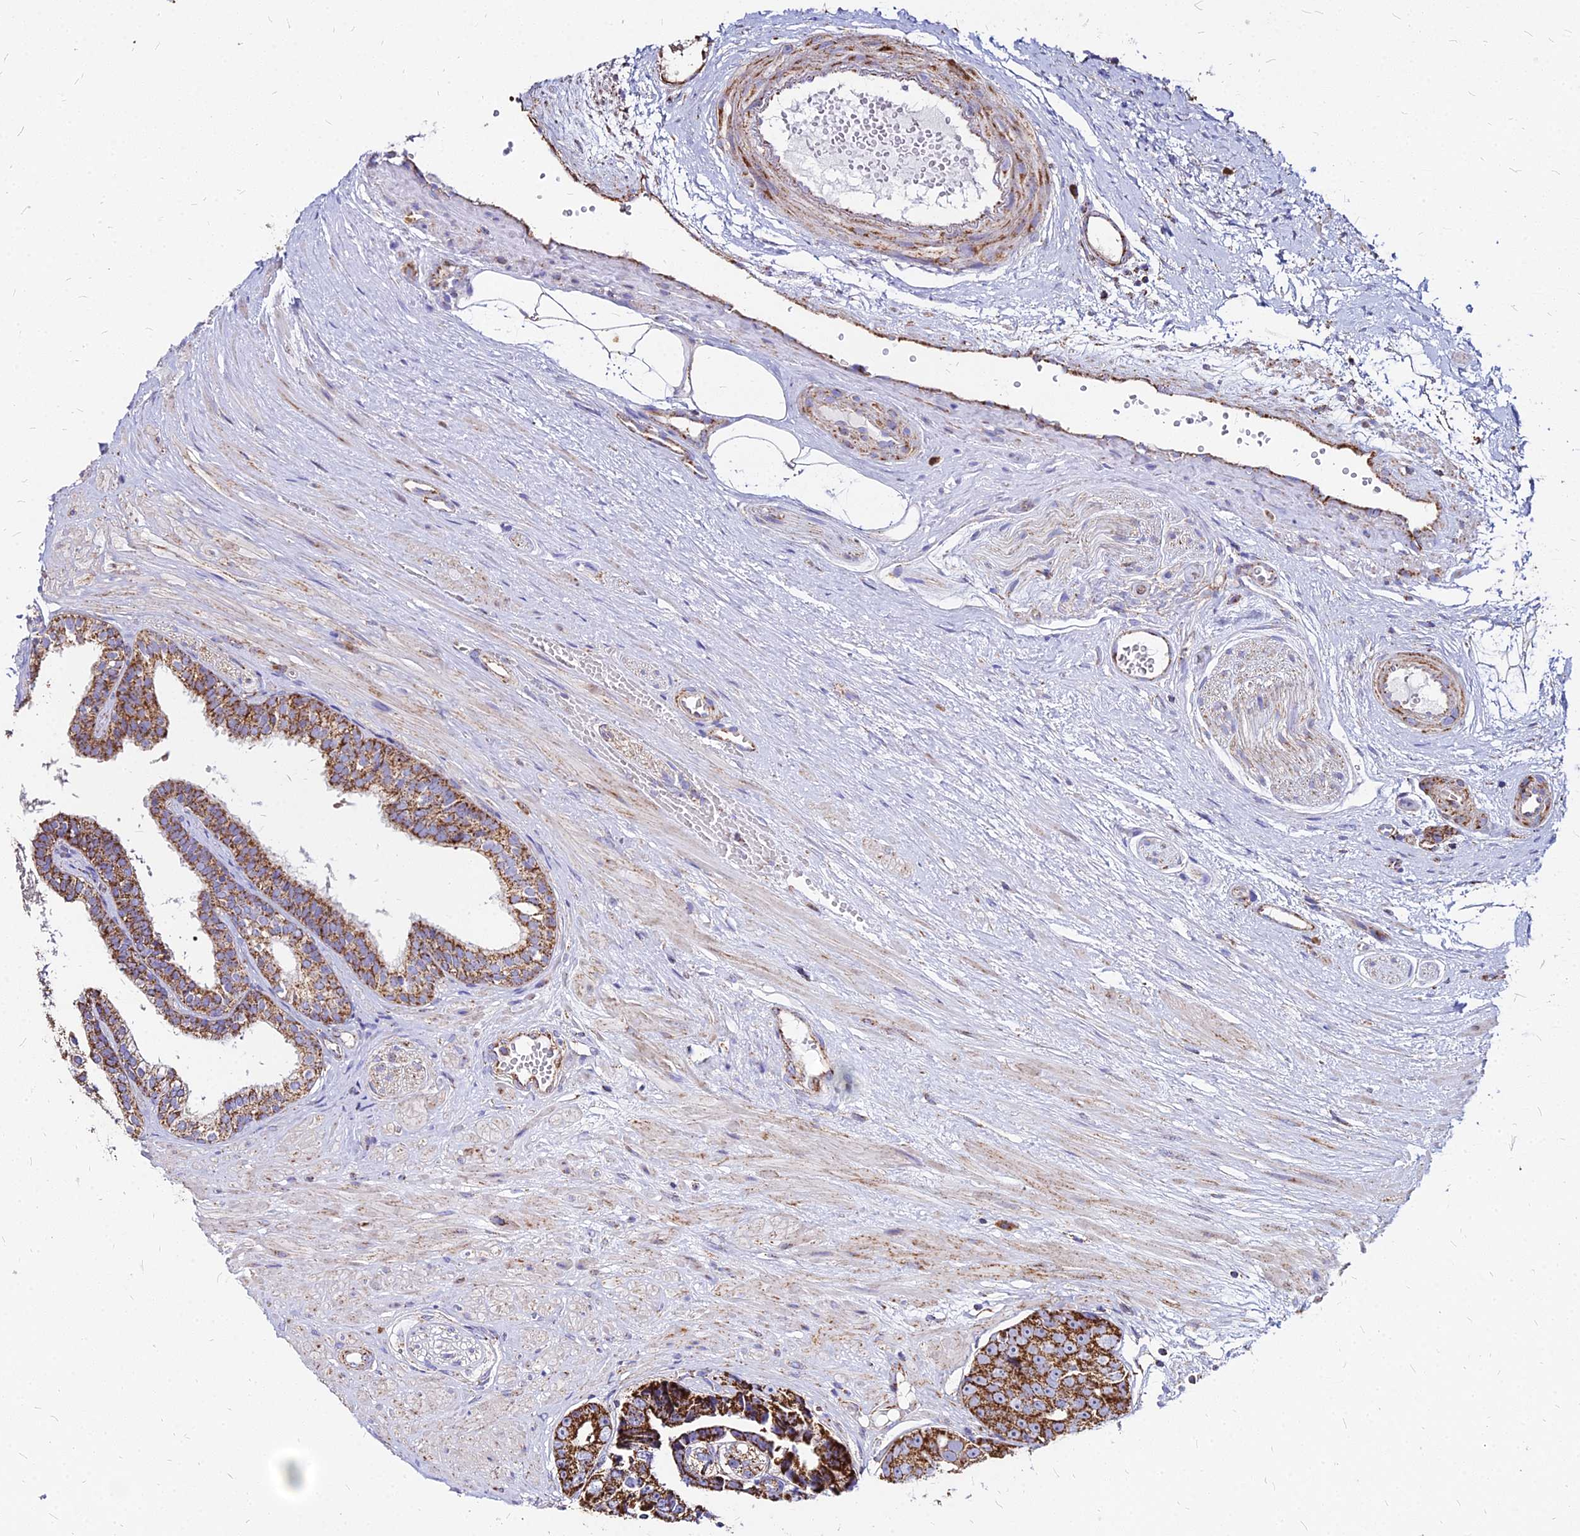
{"staining": {"intensity": "moderate", "quantity": ">75%", "location": "cytoplasmic/membranous"}, "tissue": "prostate cancer", "cell_type": "Tumor cells", "image_type": "cancer", "snomed": [{"axis": "morphology", "description": "Adenocarcinoma, High grade"}, {"axis": "topography", "description": "Prostate"}], "caption": "This histopathology image reveals IHC staining of prostate high-grade adenocarcinoma, with medium moderate cytoplasmic/membranous expression in about >75% of tumor cells.", "gene": "DLD", "patient": {"sex": "male", "age": 71}}